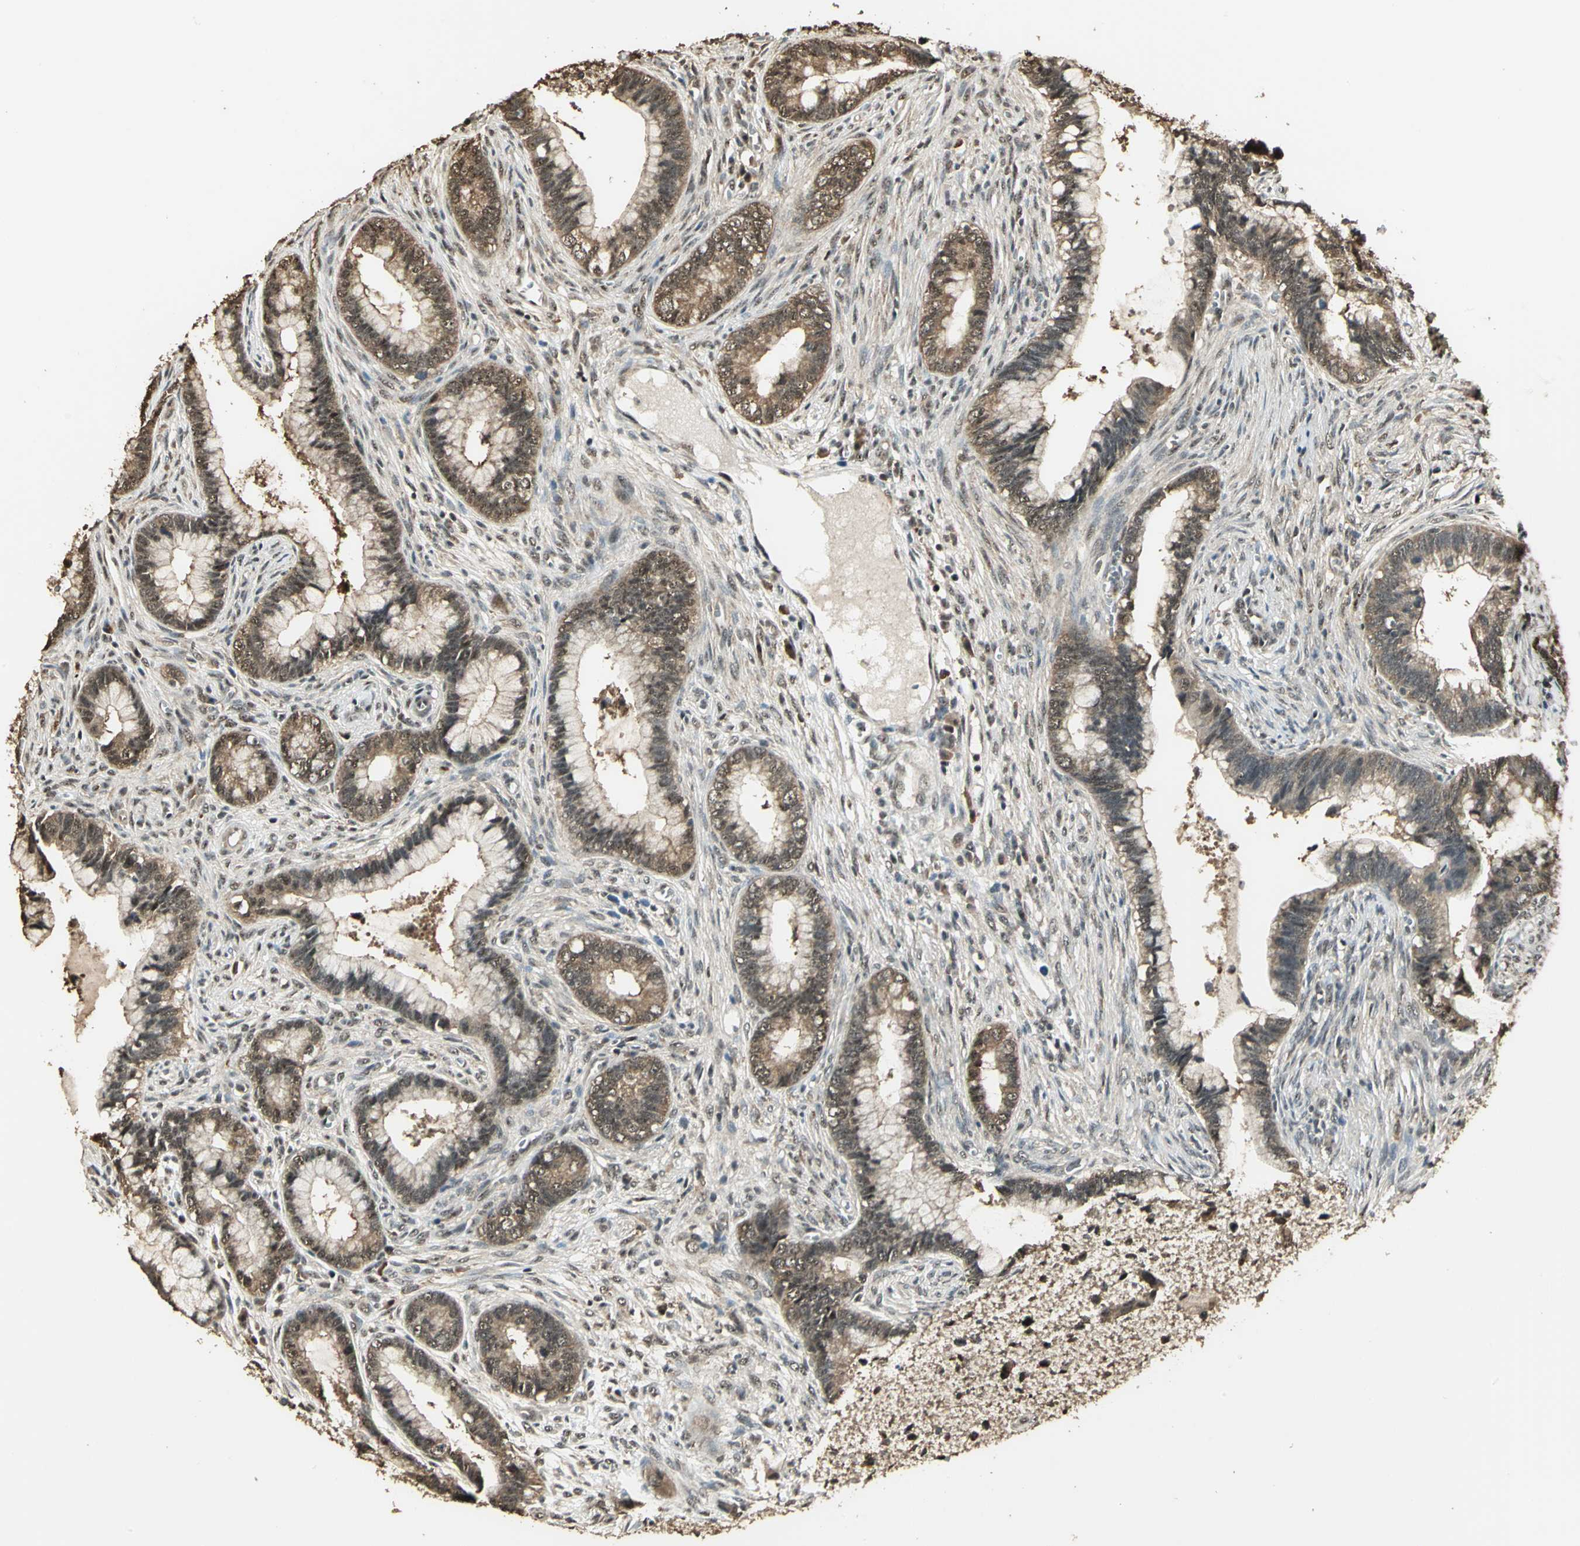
{"staining": {"intensity": "moderate", "quantity": ">75%", "location": "cytoplasmic/membranous"}, "tissue": "cervical cancer", "cell_type": "Tumor cells", "image_type": "cancer", "snomed": [{"axis": "morphology", "description": "Adenocarcinoma, NOS"}, {"axis": "topography", "description": "Cervix"}], "caption": "Cervical cancer (adenocarcinoma) stained for a protein (brown) demonstrates moderate cytoplasmic/membranous positive positivity in about >75% of tumor cells.", "gene": "UCHL5", "patient": {"sex": "female", "age": 44}}